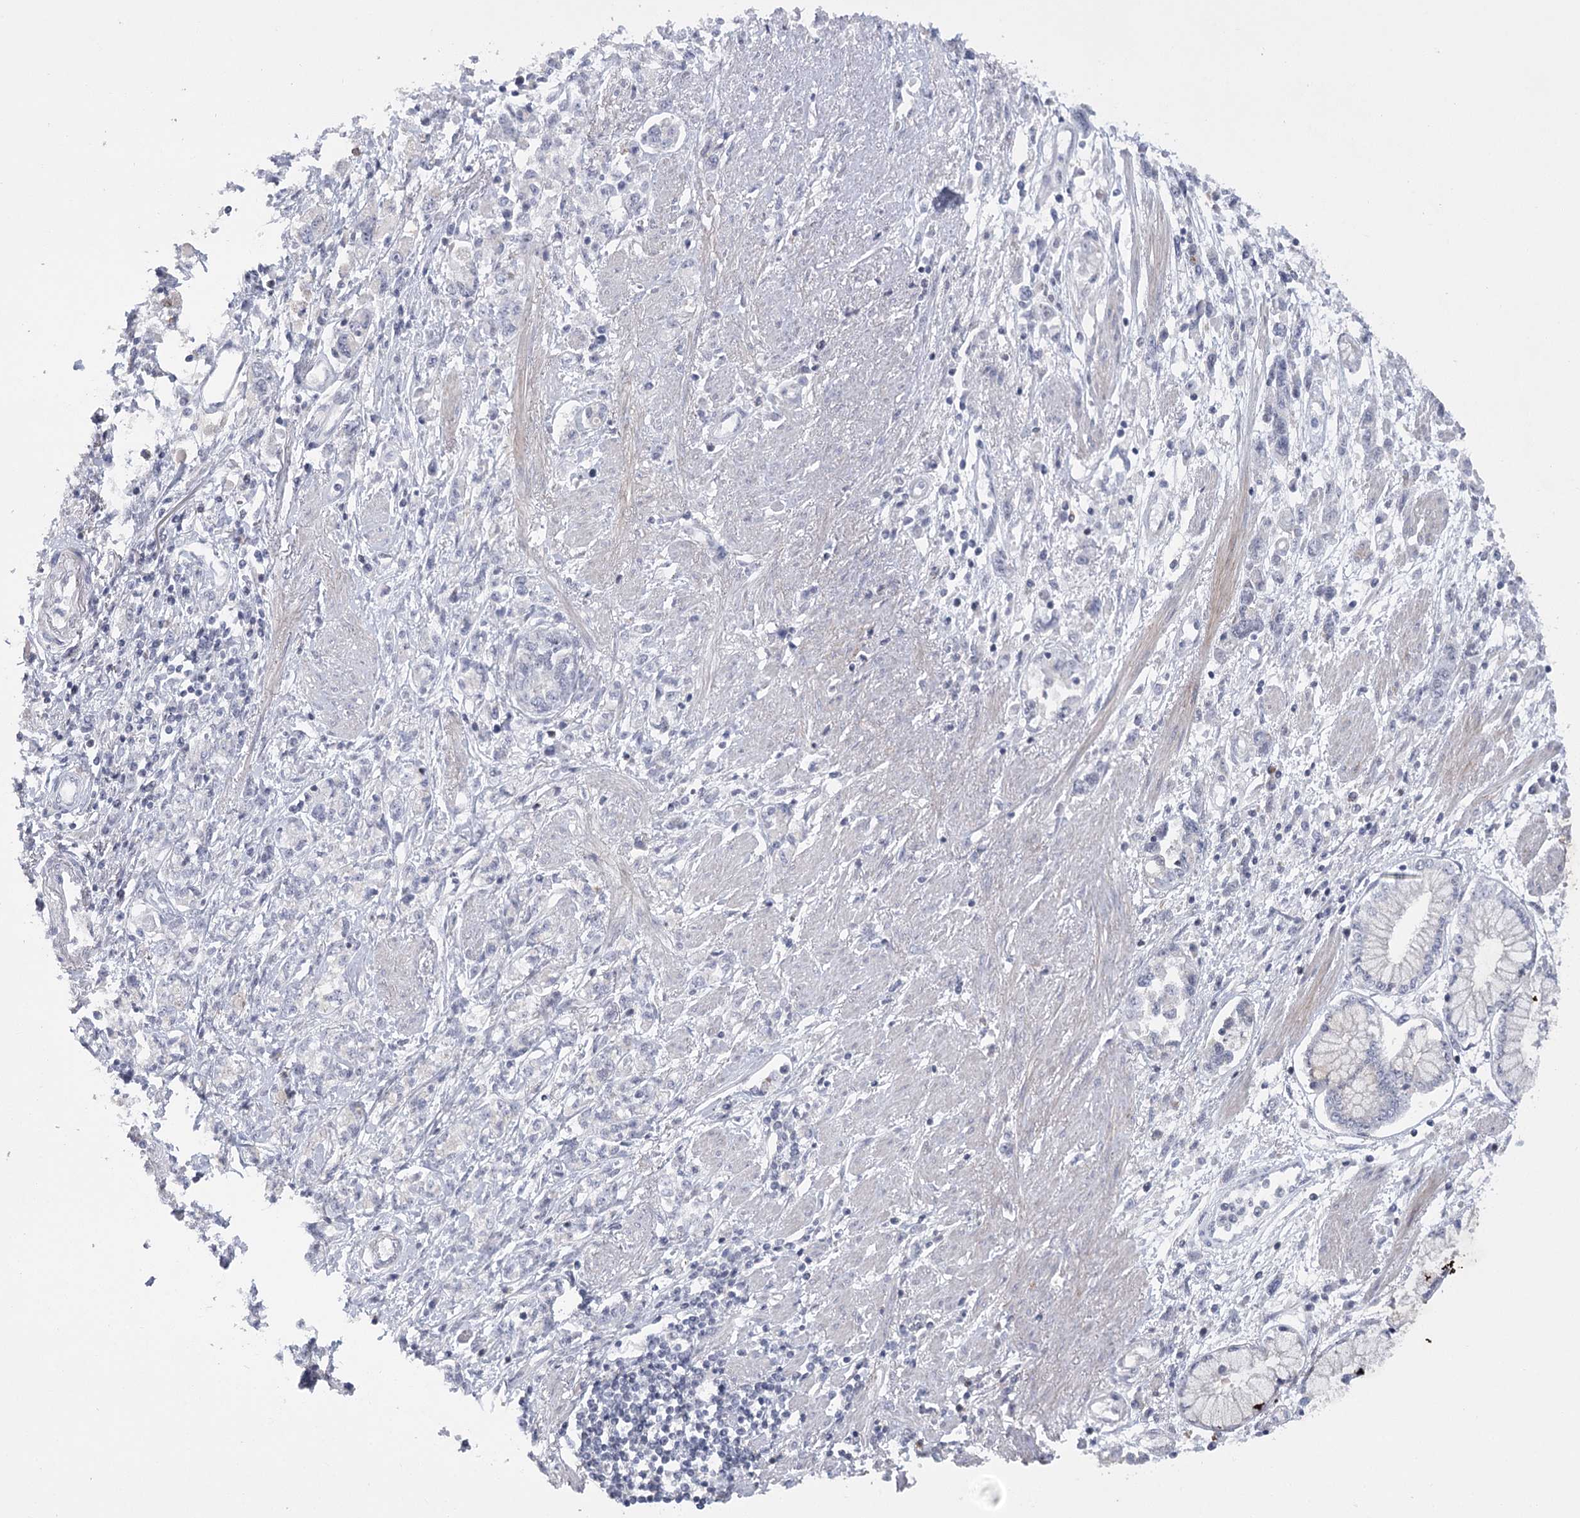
{"staining": {"intensity": "negative", "quantity": "none", "location": "none"}, "tissue": "stomach cancer", "cell_type": "Tumor cells", "image_type": "cancer", "snomed": [{"axis": "morphology", "description": "Adenocarcinoma, NOS"}, {"axis": "topography", "description": "Stomach"}], "caption": "Immunohistochemistry image of neoplastic tissue: adenocarcinoma (stomach) stained with DAB displays no significant protein positivity in tumor cells.", "gene": "FAM76B", "patient": {"sex": "female", "age": 76}}